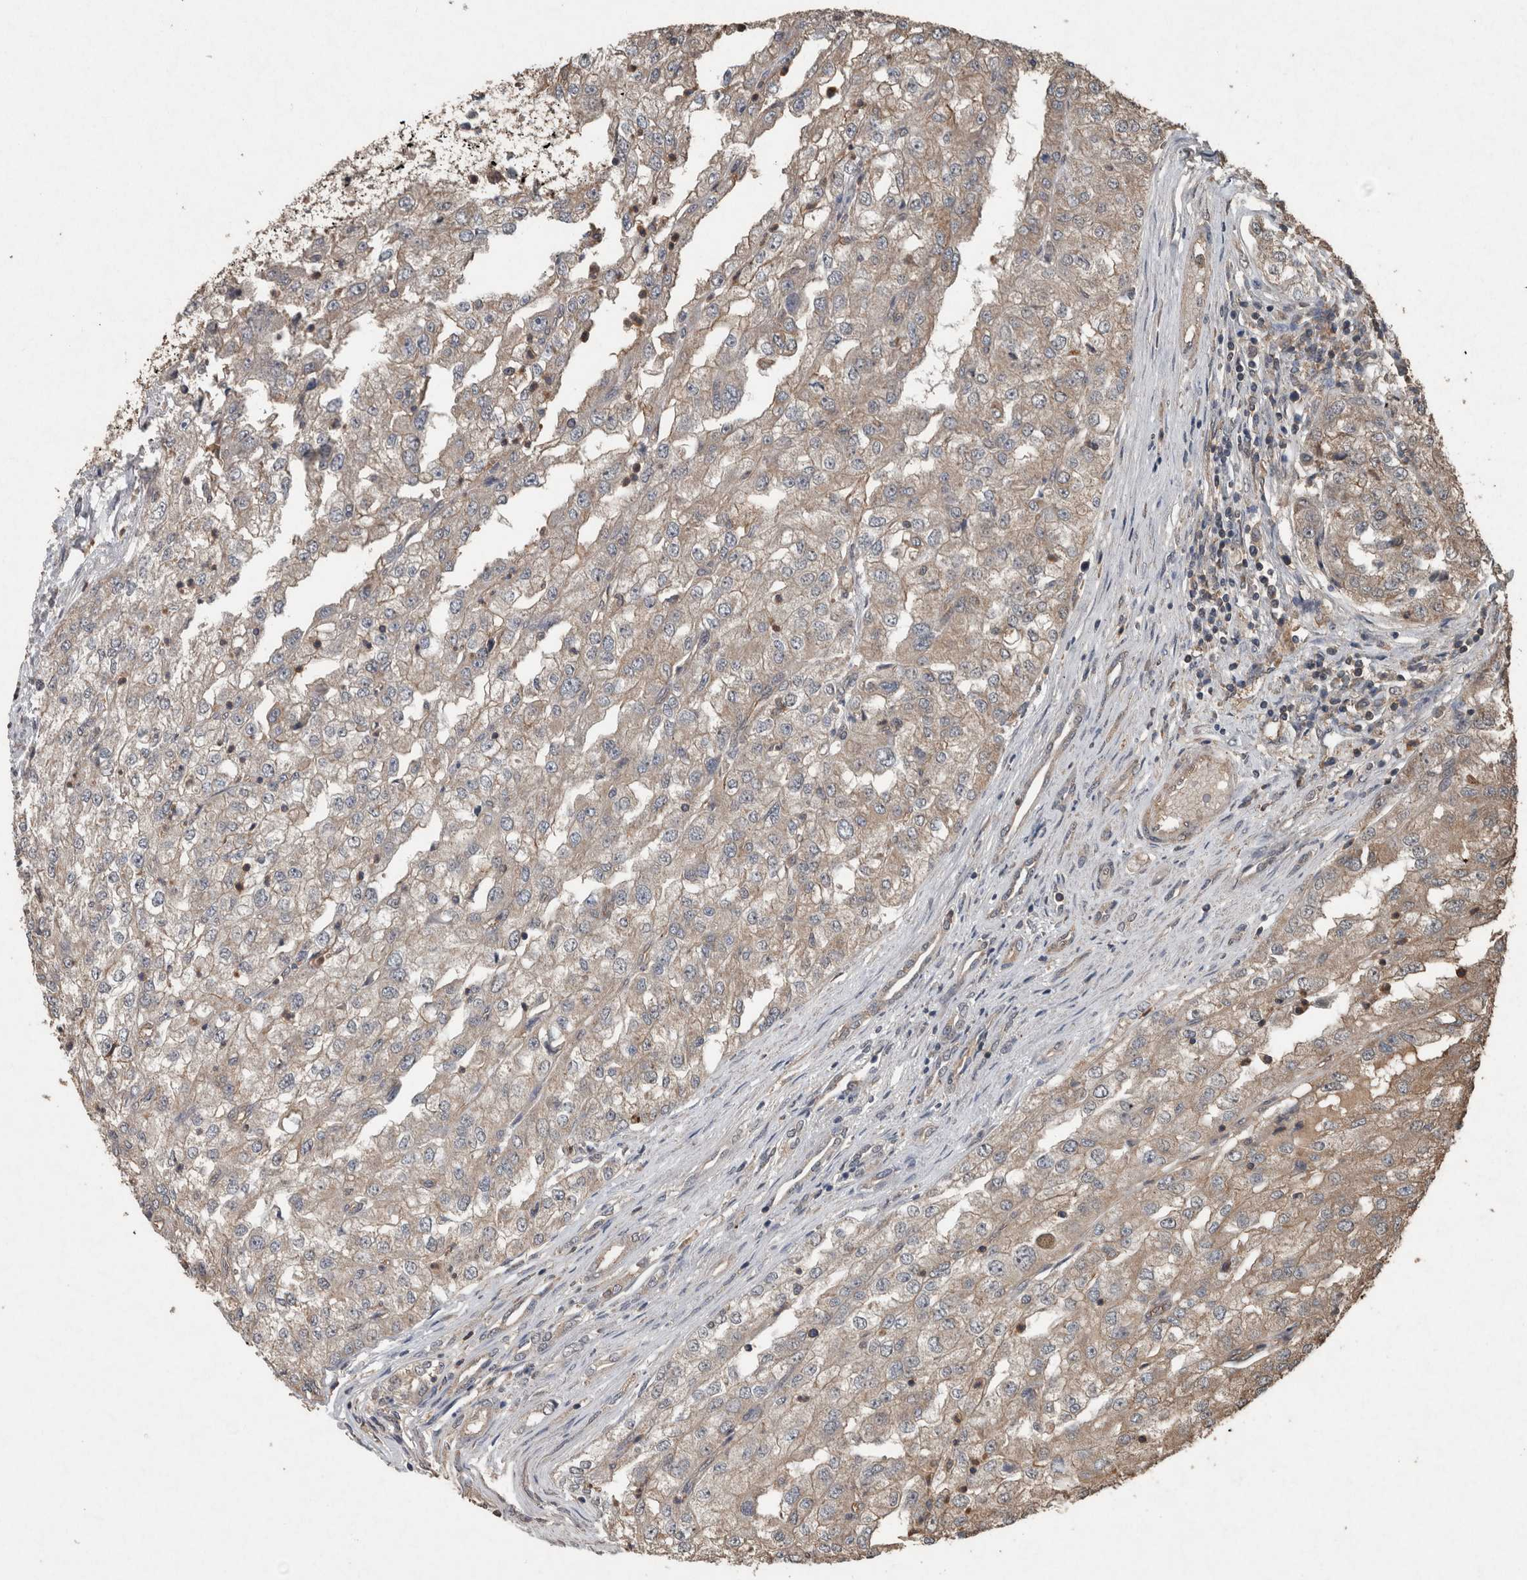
{"staining": {"intensity": "moderate", "quantity": "<25%", "location": "cytoplasmic/membranous"}, "tissue": "renal cancer", "cell_type": "Tumor cells", "image_type": "cancer", "snomed": [{"axis": "morphology", "description": "Adenocarcinoma, NOS"}, {"axis": "topography", "description": "Kidney"}], "caption": "Tumor cells show low levels of moderate cytoplasmic/membranous staining in about <25% of cells in human renal cancer (adenocarcinoma).", "gene": "FGFRL1", "patient": {"sex": "female", "age": 54}}